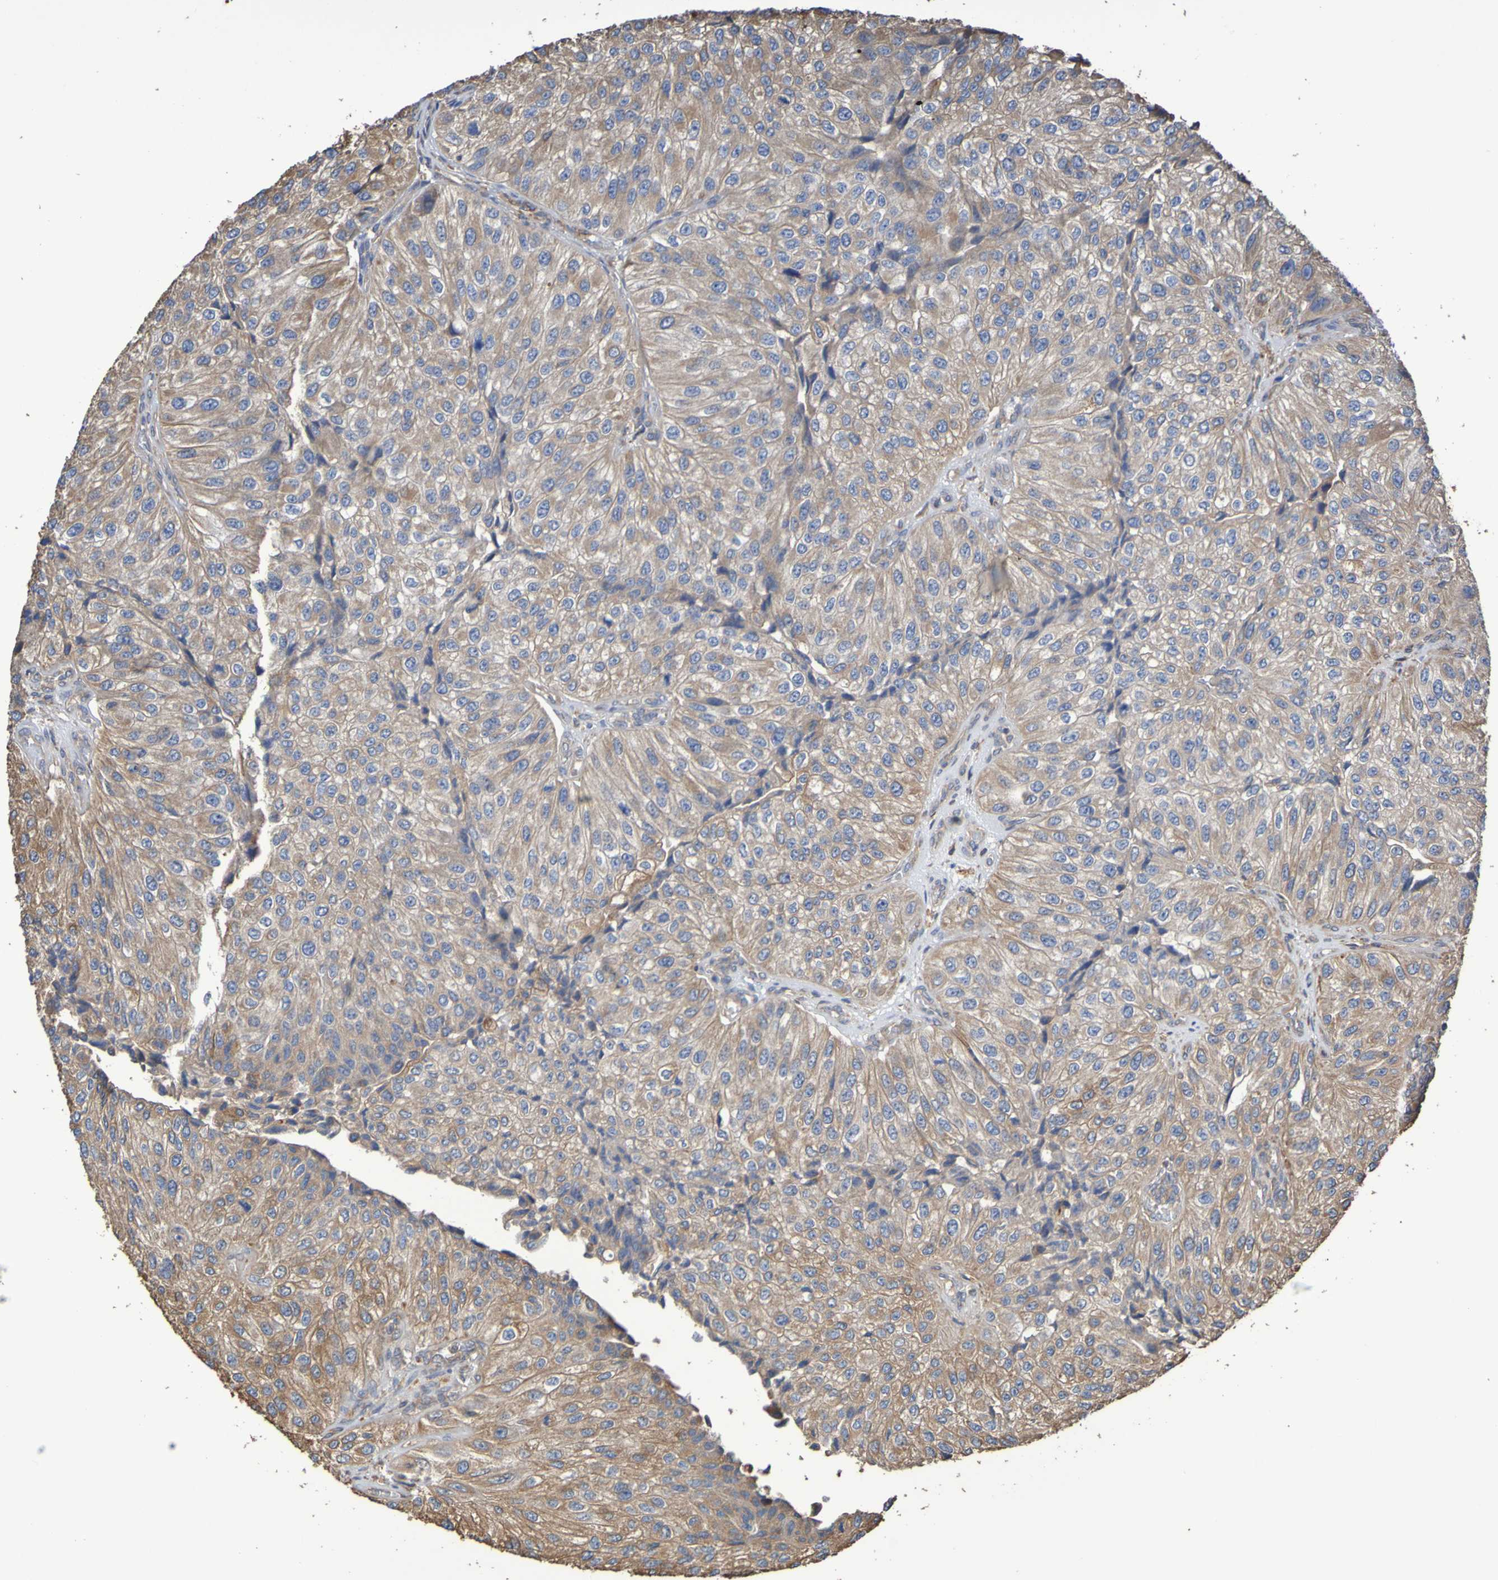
{"staining": {"intensity": "weak", "quantity": ">75%", "location": "cytoplasmic/membranous"}, "tissue": "urothelial cancer", "cell_type": "Tumor cells", "image_type": "cancer", "snomed": [{"axis": "morphology", "description": "Urothelial carcinoma, High grade"}, {"axis": "topography", "description": "Kidney"}, {"axis": "topography", "description": "Urinary bladder"}], "caption": "Approximately >75% of tumor cells in urothelial cancer display weak cytoplasmic/membranous protein positivity as visualized by brown immunohistochemical staining.", "gene": "RAB11A", "patient": {"sex": "male", "age": 77}}